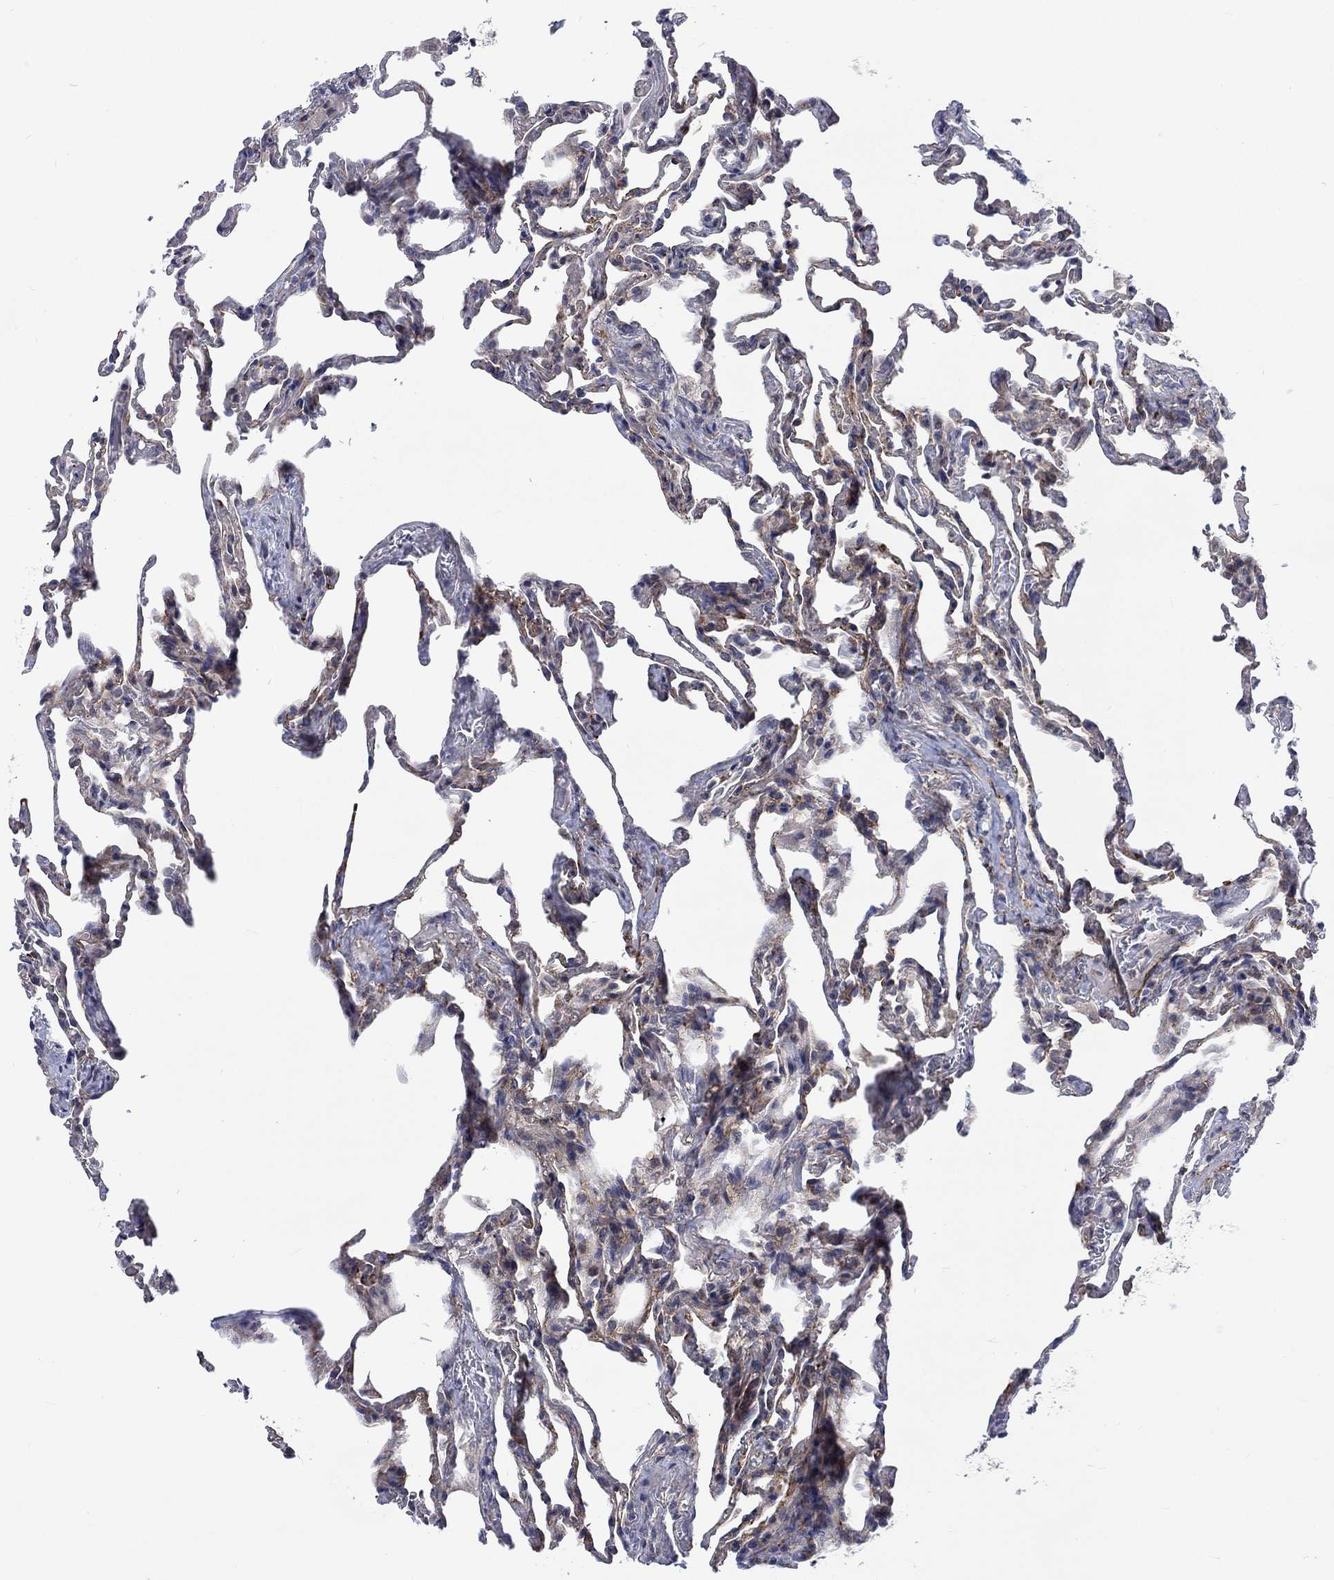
{"staining": {"intensity": "negative", "quantity": "none", "location": "none"}, "tissue": "lung", "cell_type": "Alveolar cells", "image_type": "normal", "snomed": [{"axis": "morphology", "description": "Normal tissue, NOS"}, {"axis": "topography", "description": "Lung"}], "caption": "This histopathology image is of unremarkable lung stained with immunohistochemistry (IHC) to label a protein in brown with the nuclei are counter-stained blue. There is no staining in alveolar cells. Nuclei are stained in blue.", "gene": "SLC35F2", "patient": {"sex": "female", "age": 43}}